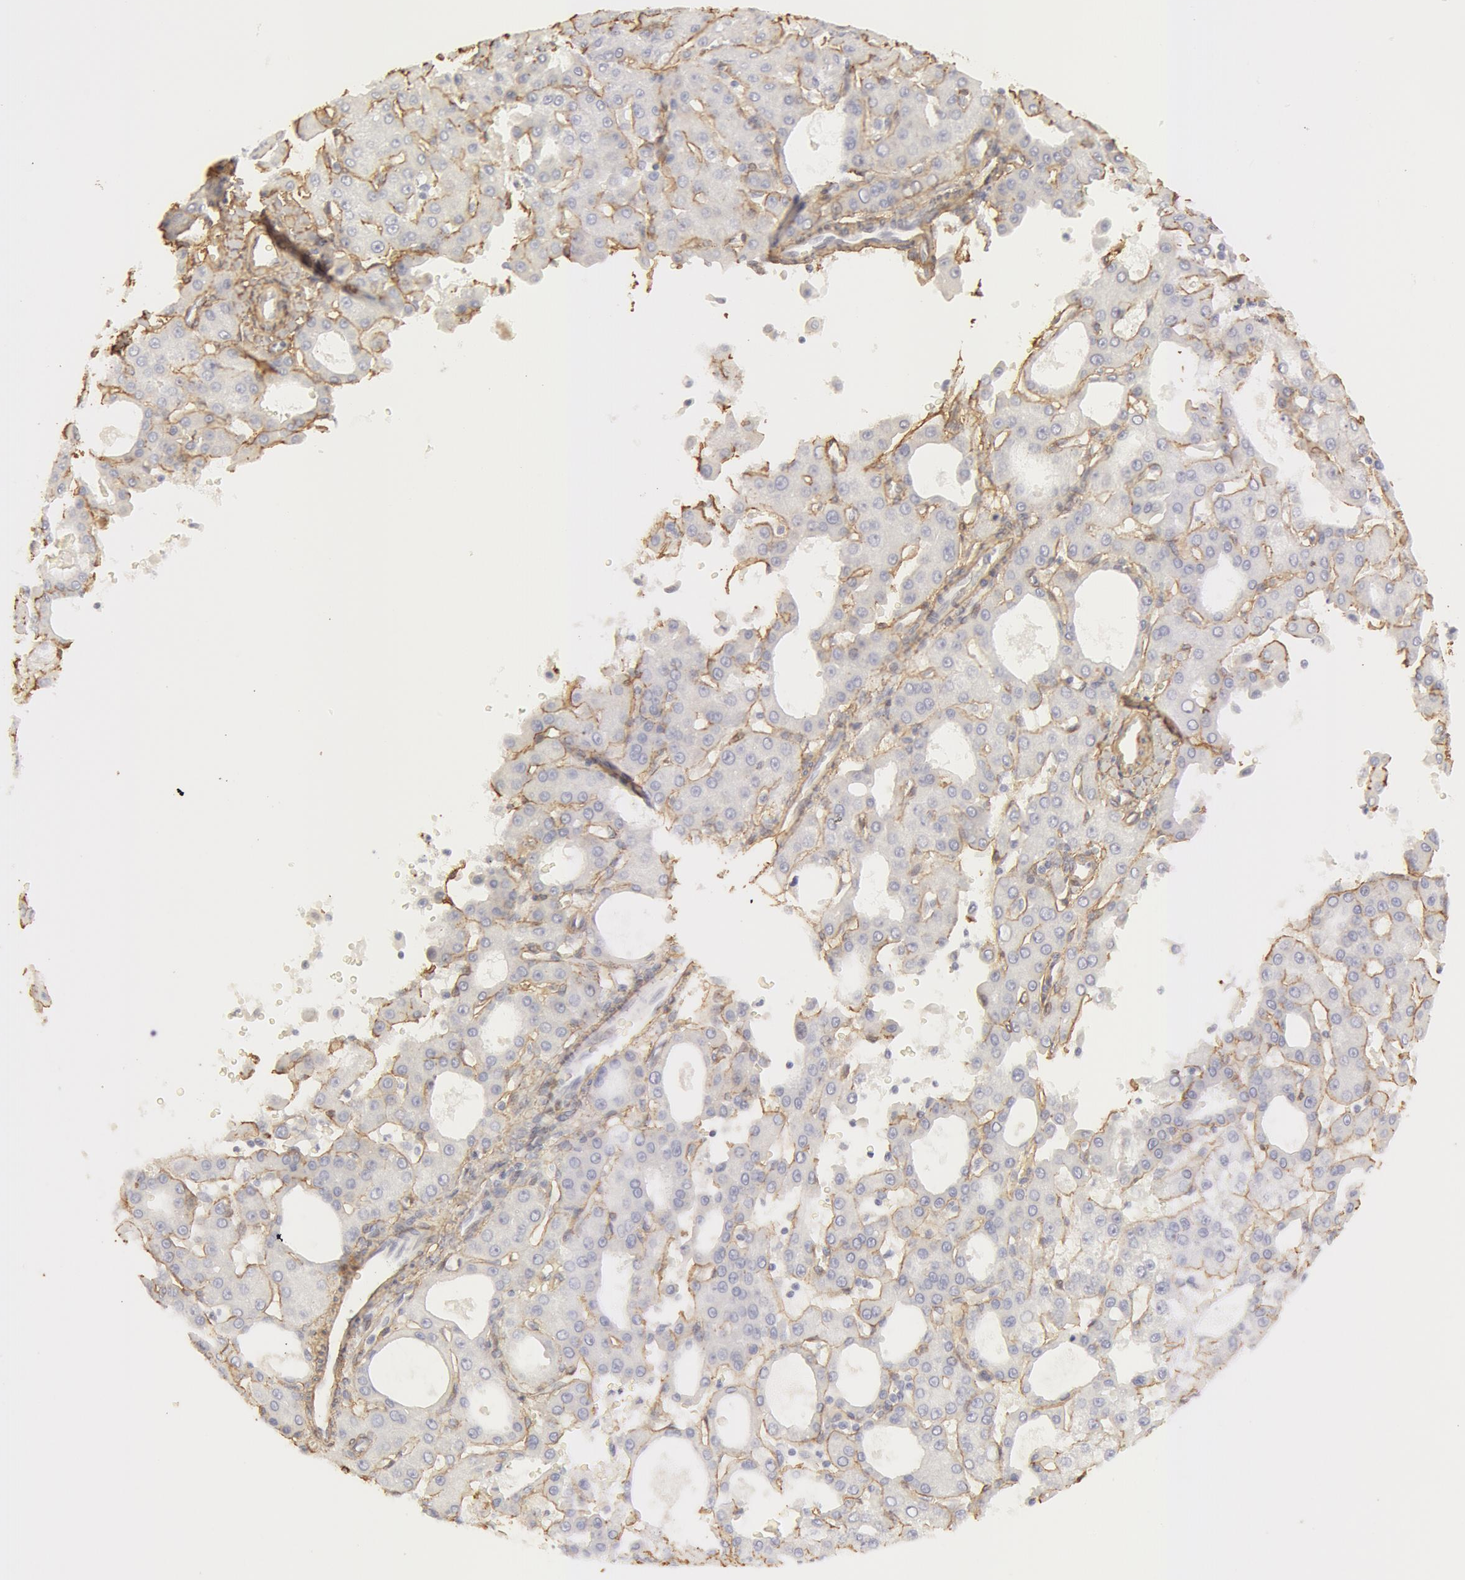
{"staining": {"intensity": "negative", "quantity": "none", "location": "none"}, "tissue": "liver cancer", "cell_type": "Tumor cells", "image_type": "cancer", "snomed": [{"axis": "morphology", "description": "Carcinoma, Hepatocellular, NOS"}, {"axis": "topography", "description": "Liver"}], "caption": "An immunohistochemistry image of hepatocellular carcinoma (liver) is shown. There is no staining in tumor cells of hepatocellular carcinoma (liver).", "gene": "COL4A1", "patient": {"sex": "male", "age": 47}}